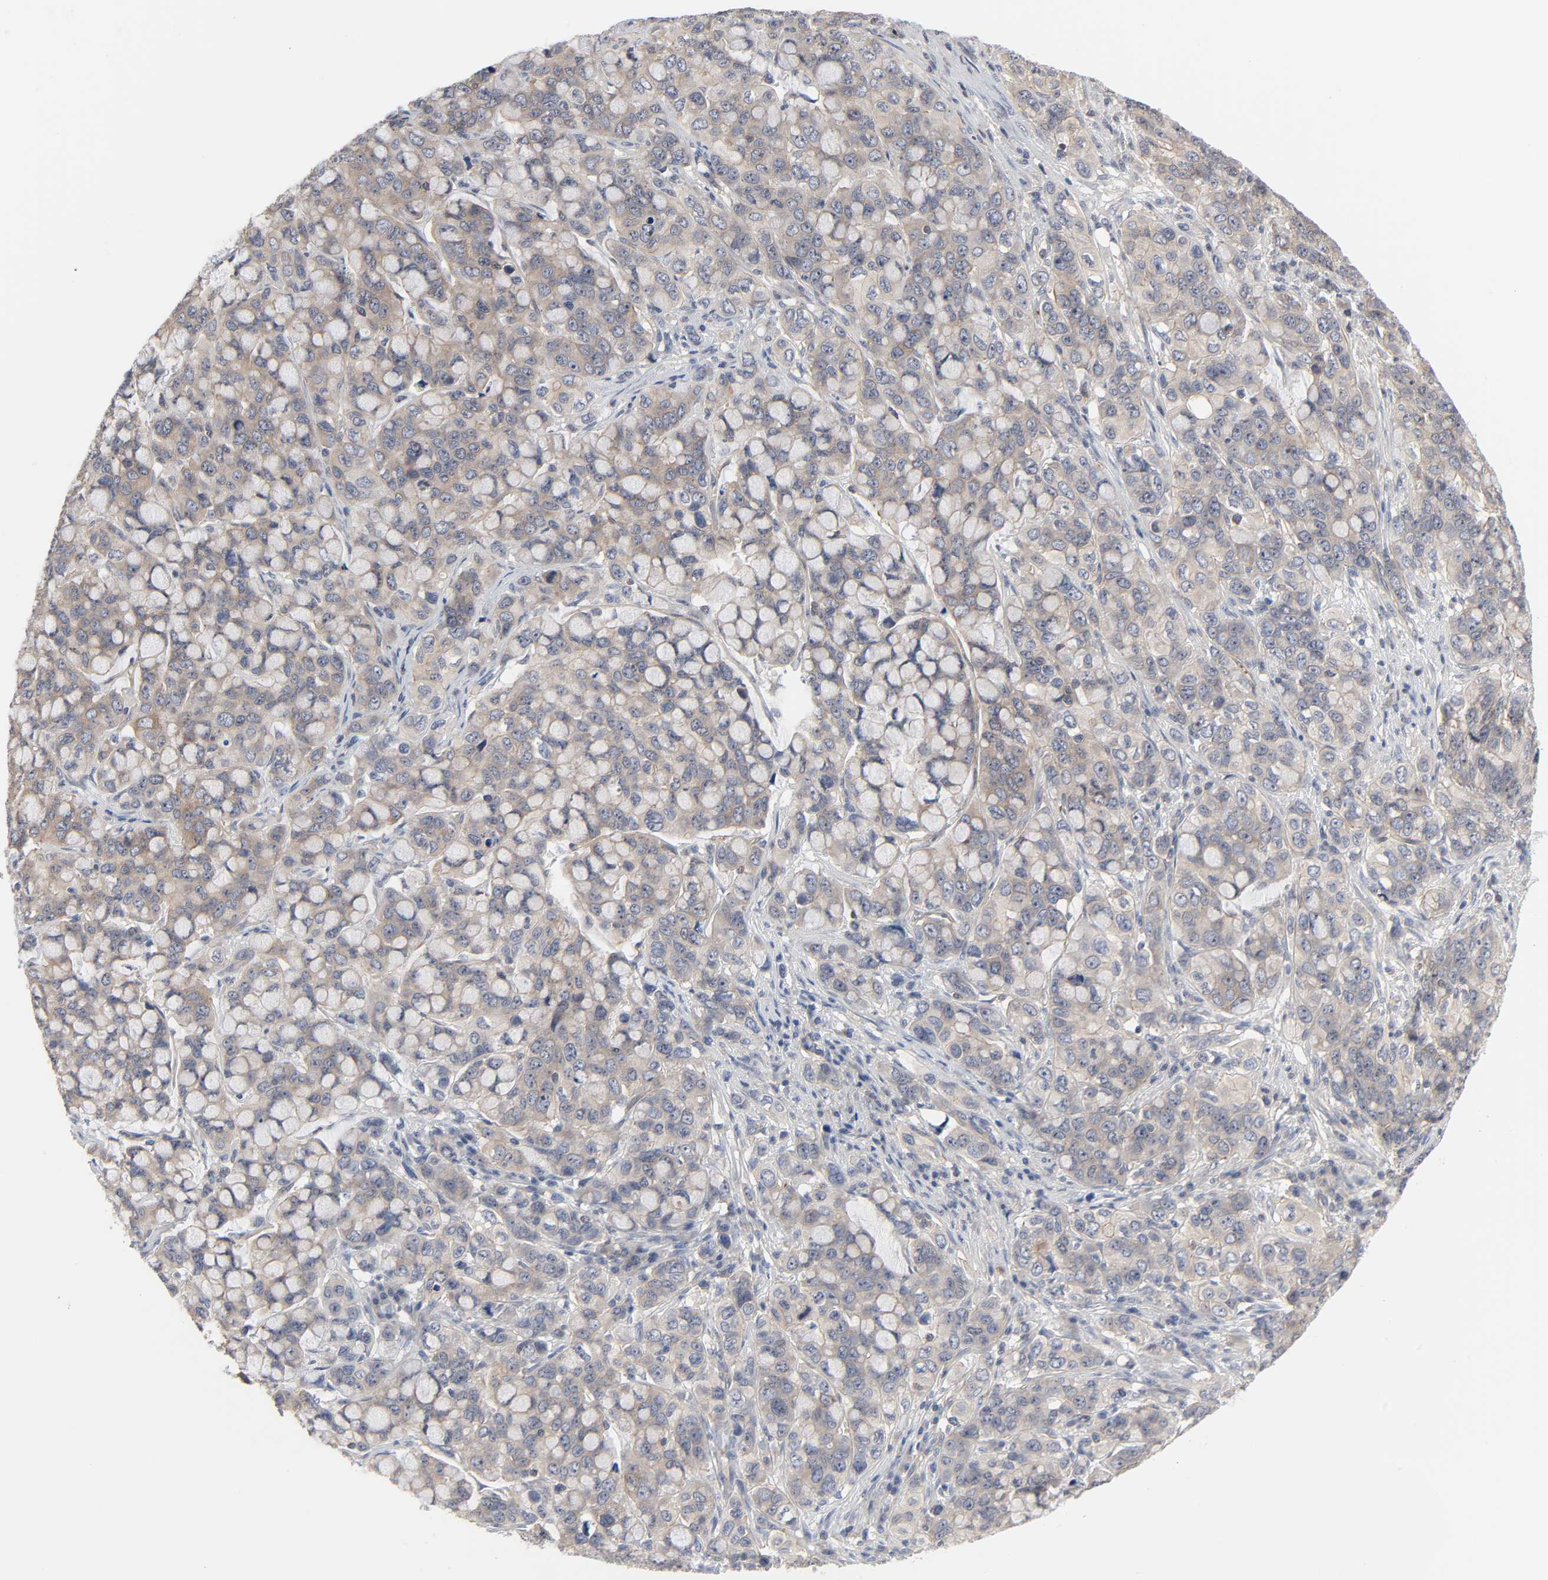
{"staining": {"intensity": "weak", "quantity": "25%-75%", "location": "cytoplasmic/membranous"}, "tissue": "stomach cancer", "cell_type": "Tumor cells", "image_type": "cancer", "snomed": [{"axis": "morphology", "description": "Adenocarcinoma, NOS"}, {"axis": "topography", "description": "Stomach, lower"}], "caption": "IHC micrograph of neoplastic tissue: human stomach cancer stained using immunohistochemistry (IHC) reveals low levels of weak protein expression localized specifically in the cytoplasmic/membranous of tumor cells, appearing as a cytoplasmic/membranous brown color.", "gene": "DDX10", "patient": {"sex": "male", "age": 84}}